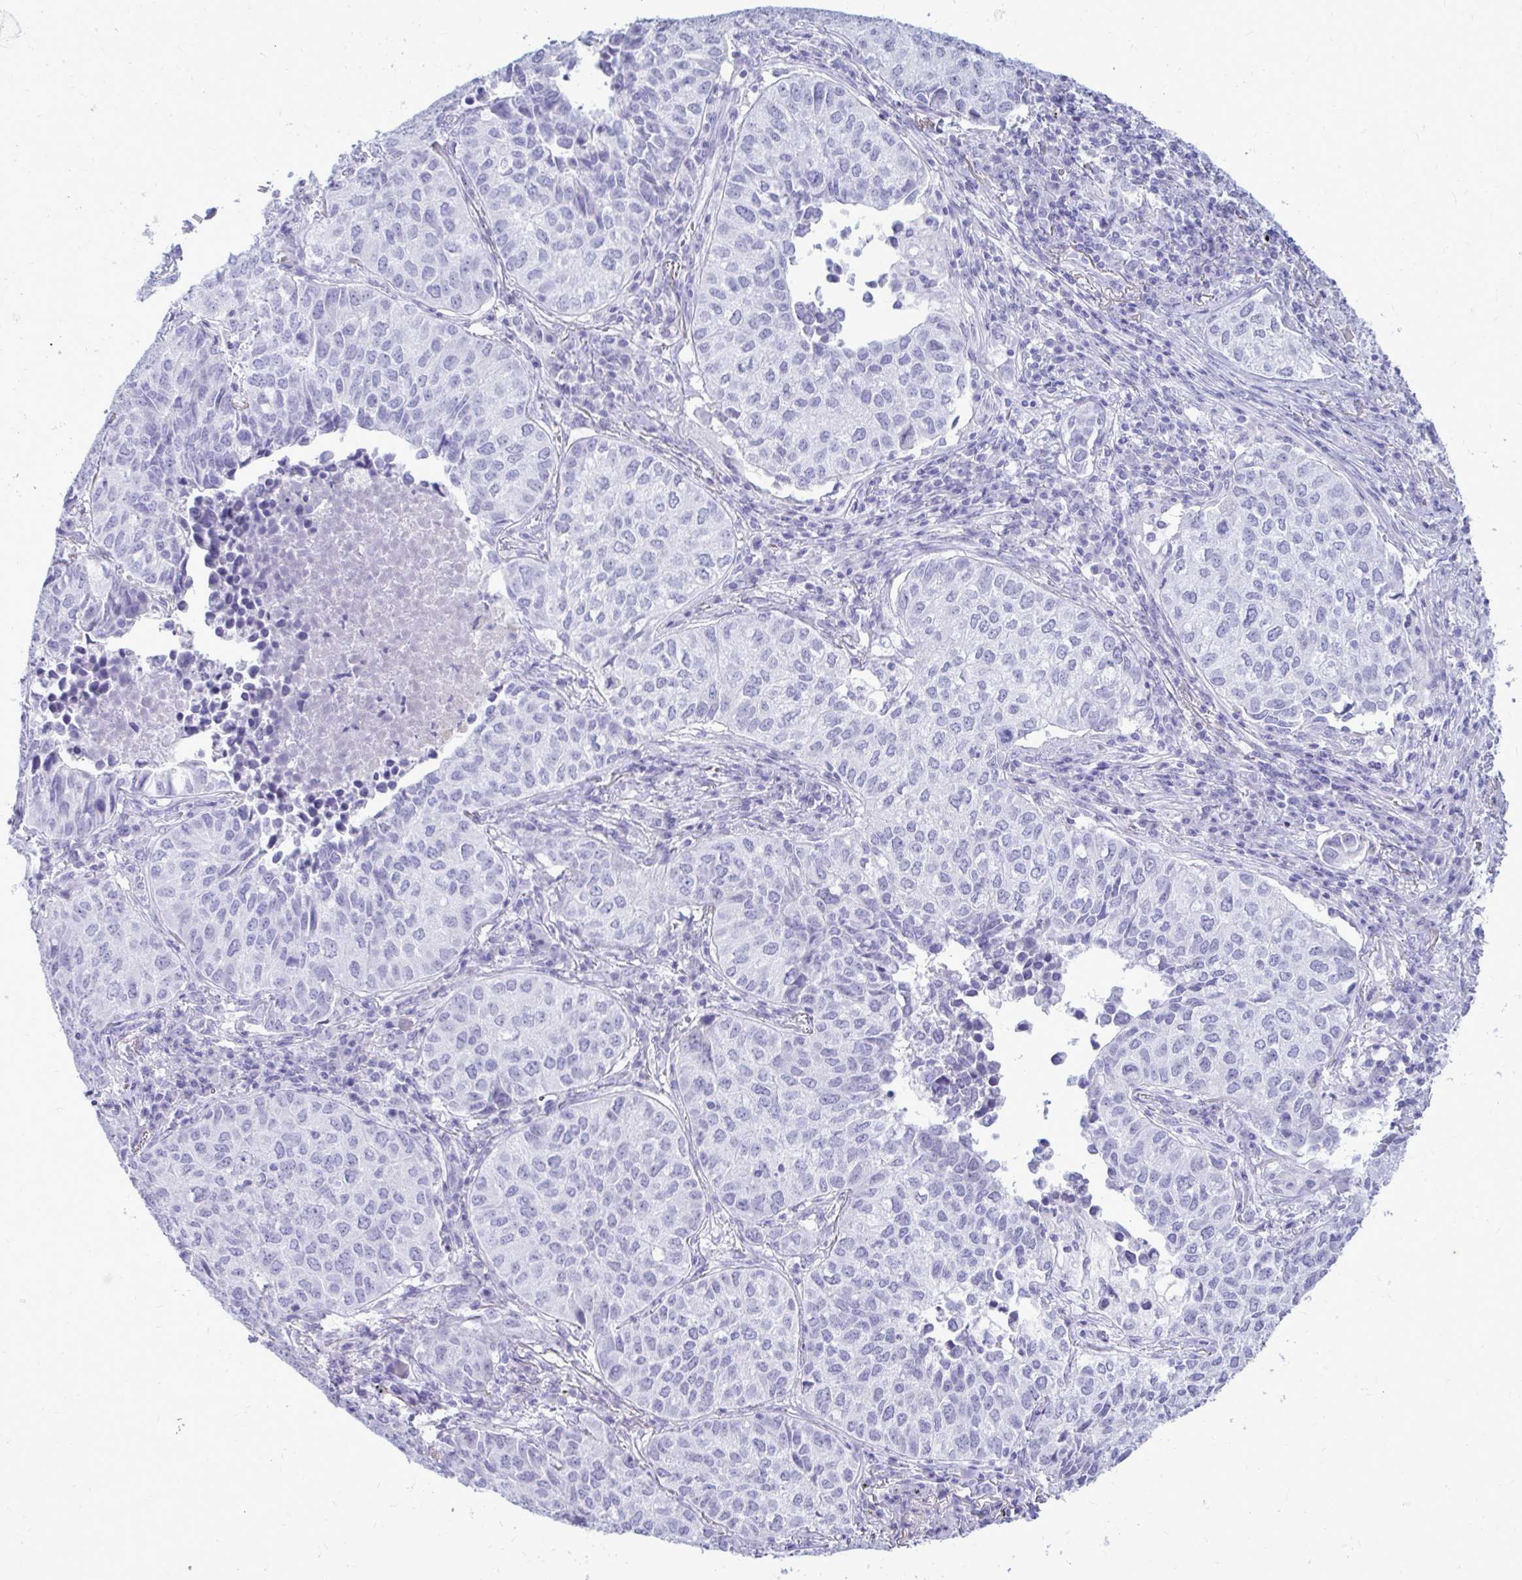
{"staining": {"intensity": "negative", "quantity": "none", "location": "none"}, "tissue": "lung cancer", "cell_type": "Tumor cells", "image_type": "cancer", "snomed": [{"axis": "morphology", "description": "Adenocarcinoma, NOS"}, {"axis": "topography", "description": "Lung"}], "caption": "An immunohistochemistry (IHC) image of lung adenocarcinoma is shown. There is no staining in tumor cells of lung adenocarcinoma. (IHC, brightfield microscopy, high magnification).", "gene": "NANOGNB", "patient": {"sex": "female", "age": 50}}